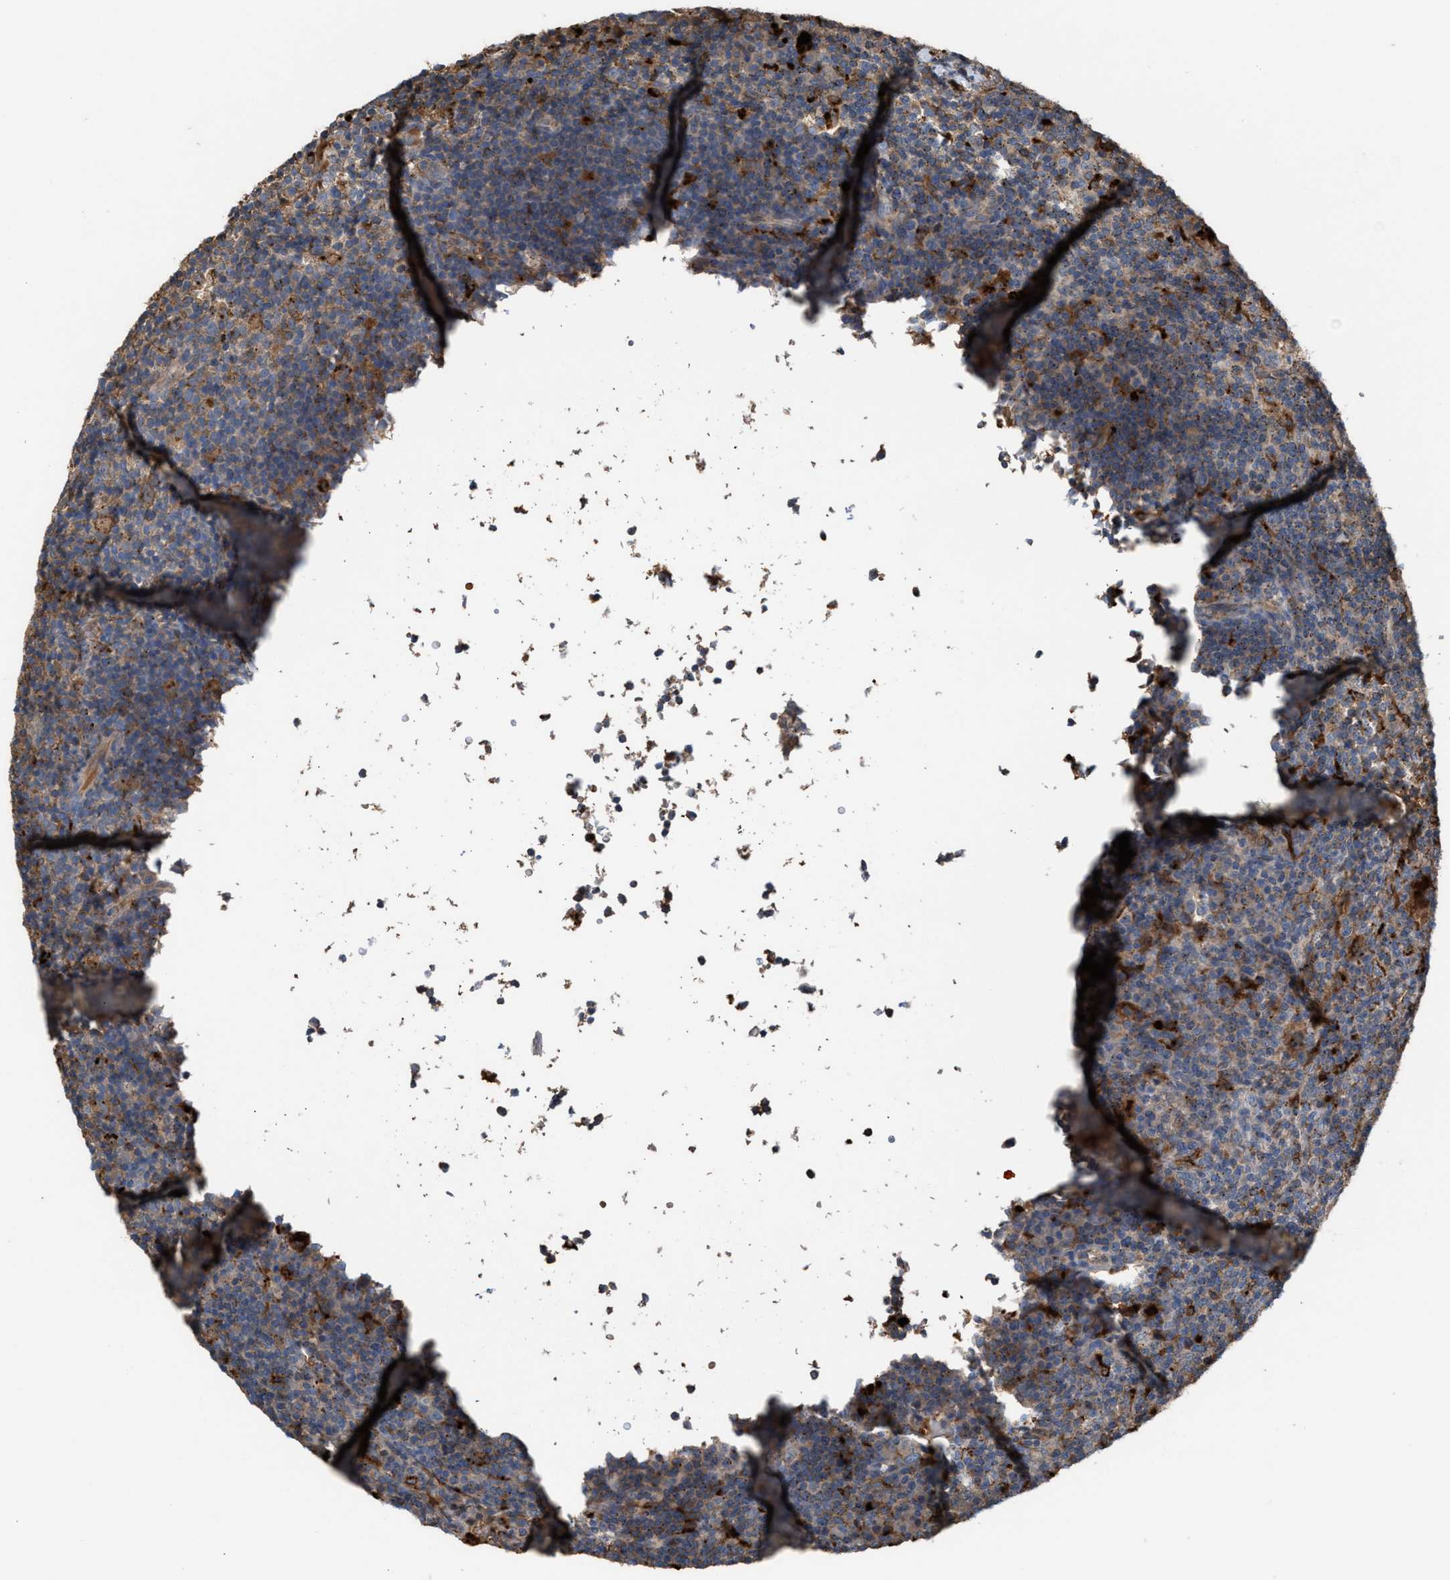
{"staining": {"intensity": "negative", "quantity": "none", "location": "none"}, "tissue": "lymph node", "cell_type": "Germinal center cells", "image_type": "normal", "snomed": [{"axis": "morphology", "description": "Normal tissue, NOS"}, {"axis": "morphology", "description": "Inflammation, NOS"}, {"axis": "topography", "description": "Lymph node"}], "caption": "Normal lymph node was stained to show a protein in brown. There is no significant positivity in germinal center cells. (Stains: DAB (3,3'-diaminobenzidine) immunohistochemistry with hematoxylin counter stain, Microscopy: brightfield microscopy at high magnification).", "gene": "ELMO3", "patient": {"sex": "male", "age": 55}}